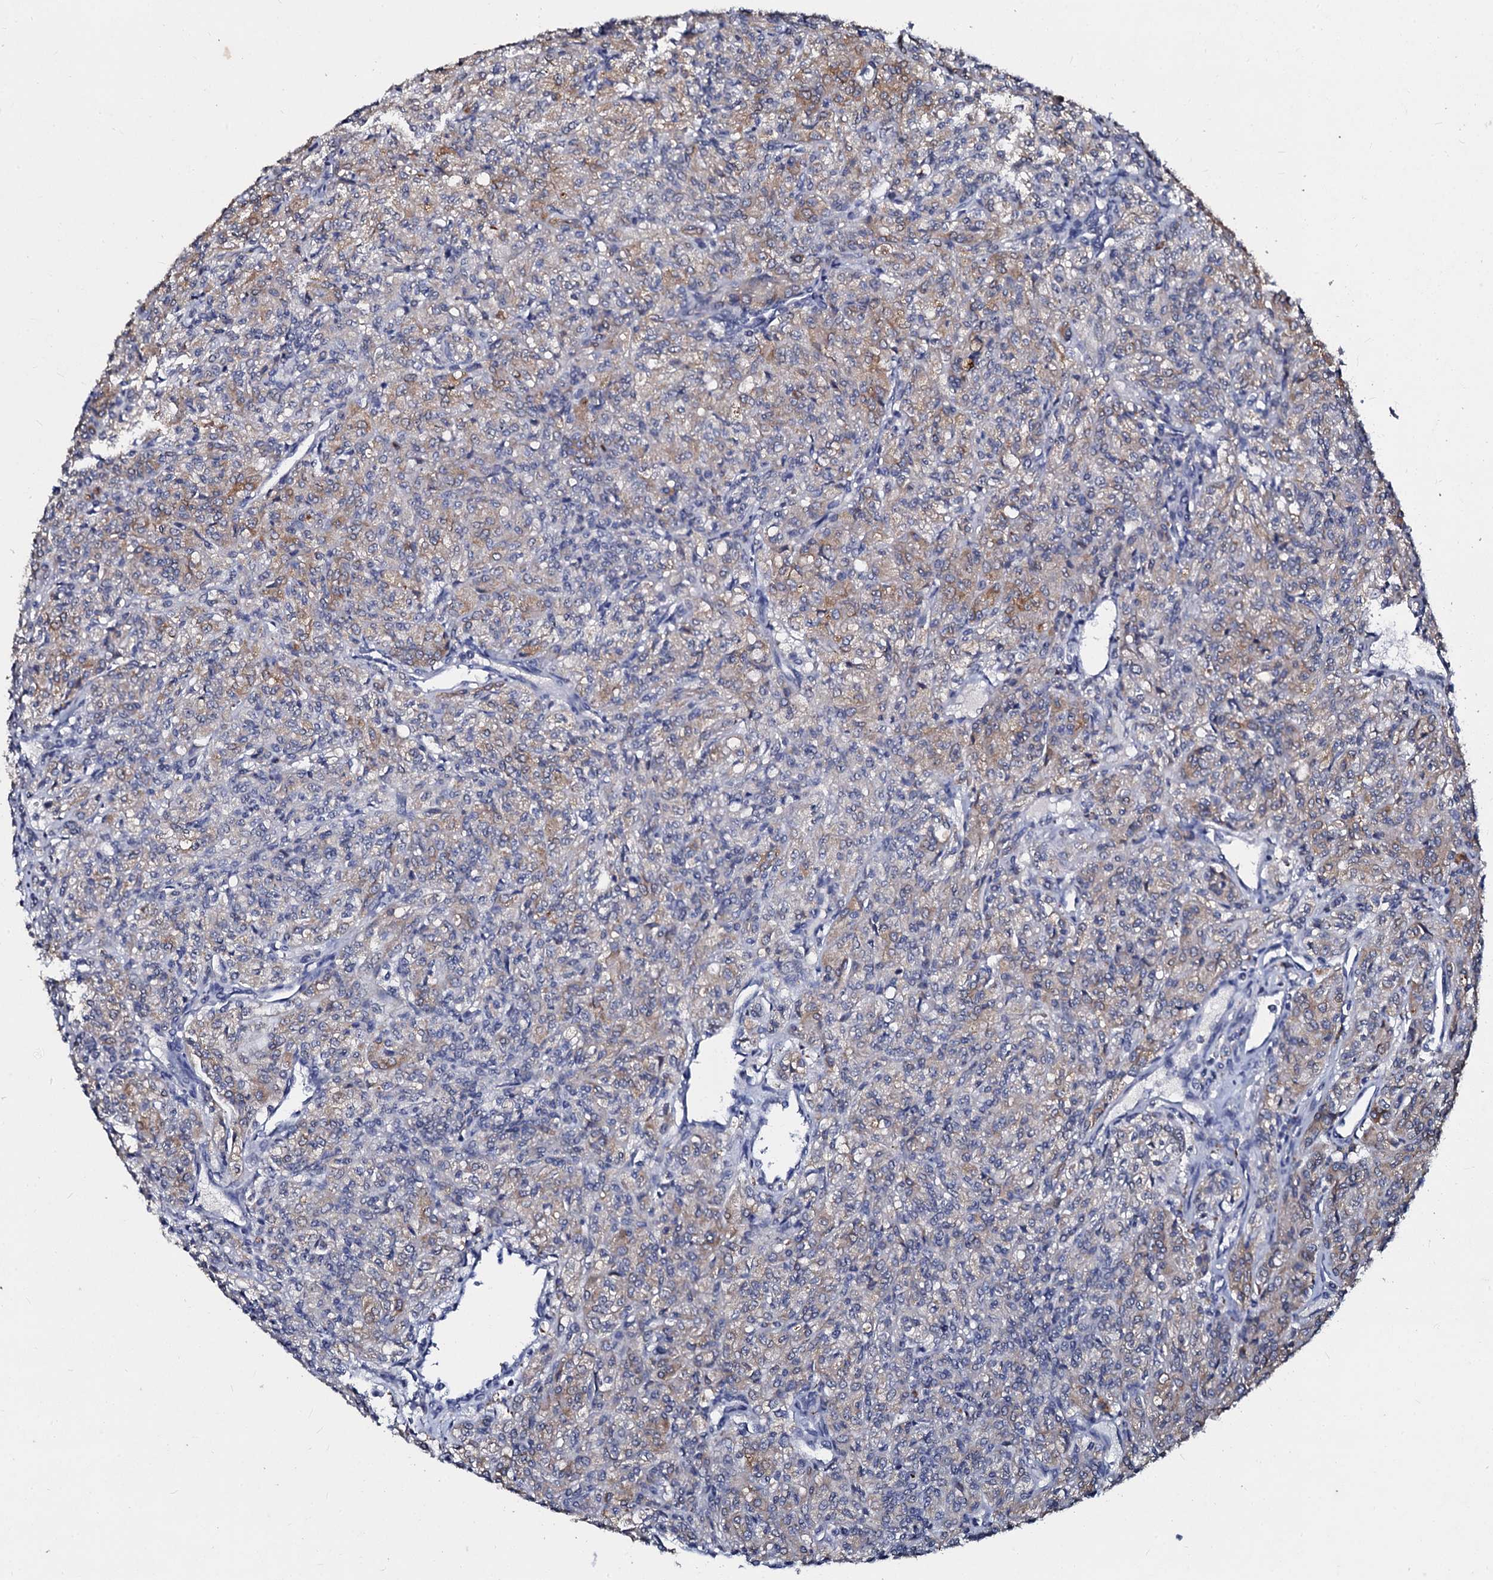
{"staining": {"intensity": "weak", "quantity": "25%-75%", "location": "cytoplasmic/membranous"}, "tissue": "renal cancer", "cell_type": "Tumor cells", "image_type": "cancer", "snomed": [{"axis": "morphology", "description": "Adenocarcinoma, NOS"}, {"axis": "topography", "description": "Kidney"}], "caption": "This histopathology image shows IHC staining of human renal cancer, with low weak cytoplasmic/membranous expression in approximately 25%-75% of tumor cells.", "gene": "SLC37A4", "patient": {"sex": "male", "age": 77}}